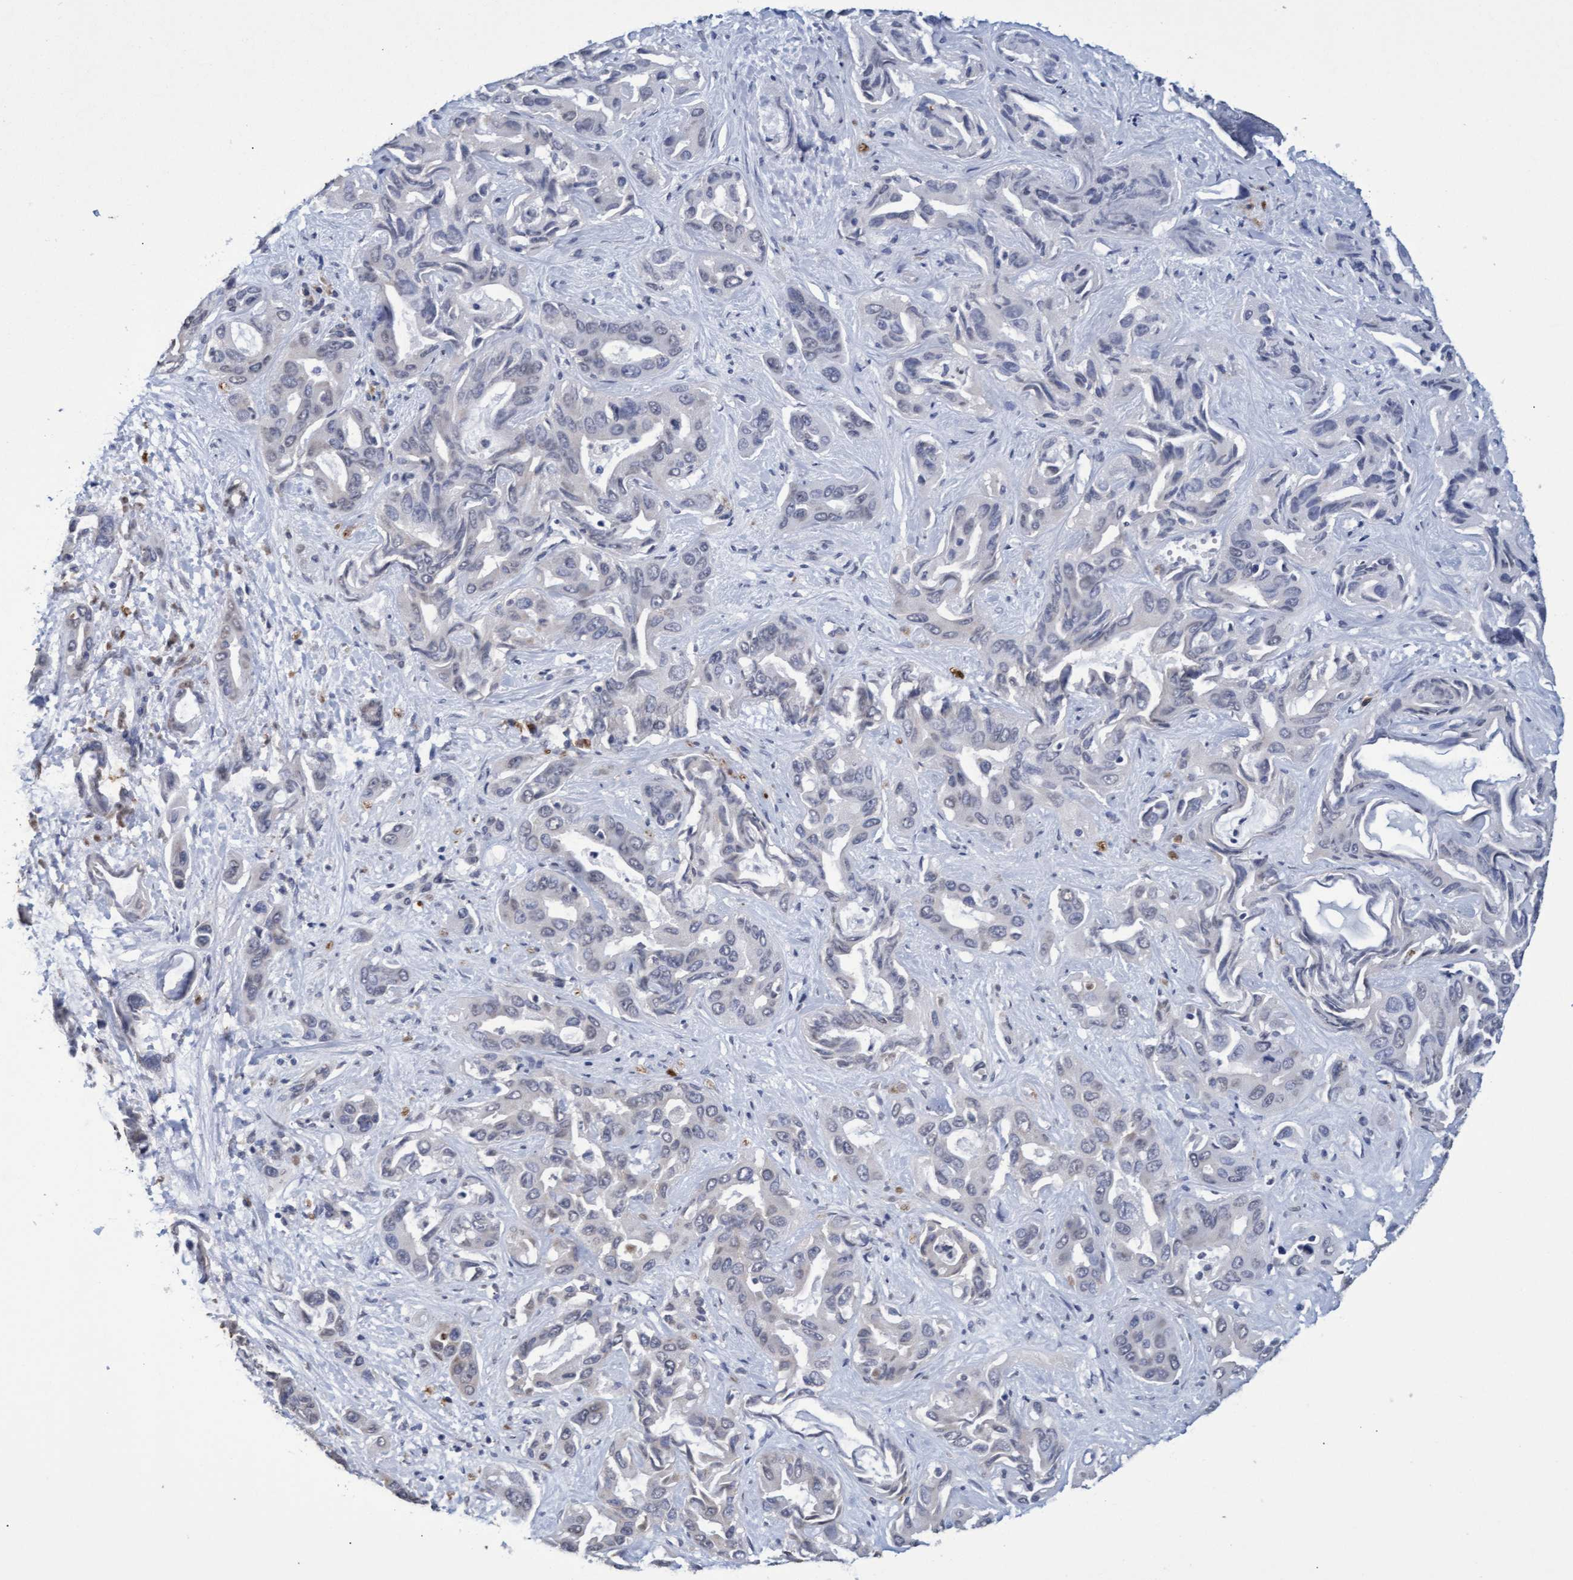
{"staining": {"intensity": "negative", "quantity": "none", "location": "none"}, "tissue": "liver cancer", "cell_type": "Tumor cells", "image_type": "cancer", "snomed": [{"axis": "morphology", "description": "Cholangiocarcinoma"}, {"axis": "topography", "description": "Liver"}], "caption": "A high-resolution photomicrograph shows immunohistochemistry (IHC) staining of liver cancer (cholangiocarcinoma), which demonstrates no significant expression in tumor cells. The staining is performed using DAB (3,3'-diaminobenzidine) brown chromogen with nuclei counter-stained in using hematoxylin.", "gene": "GPR39", "patient": {"sex": "female", "age": 52}}